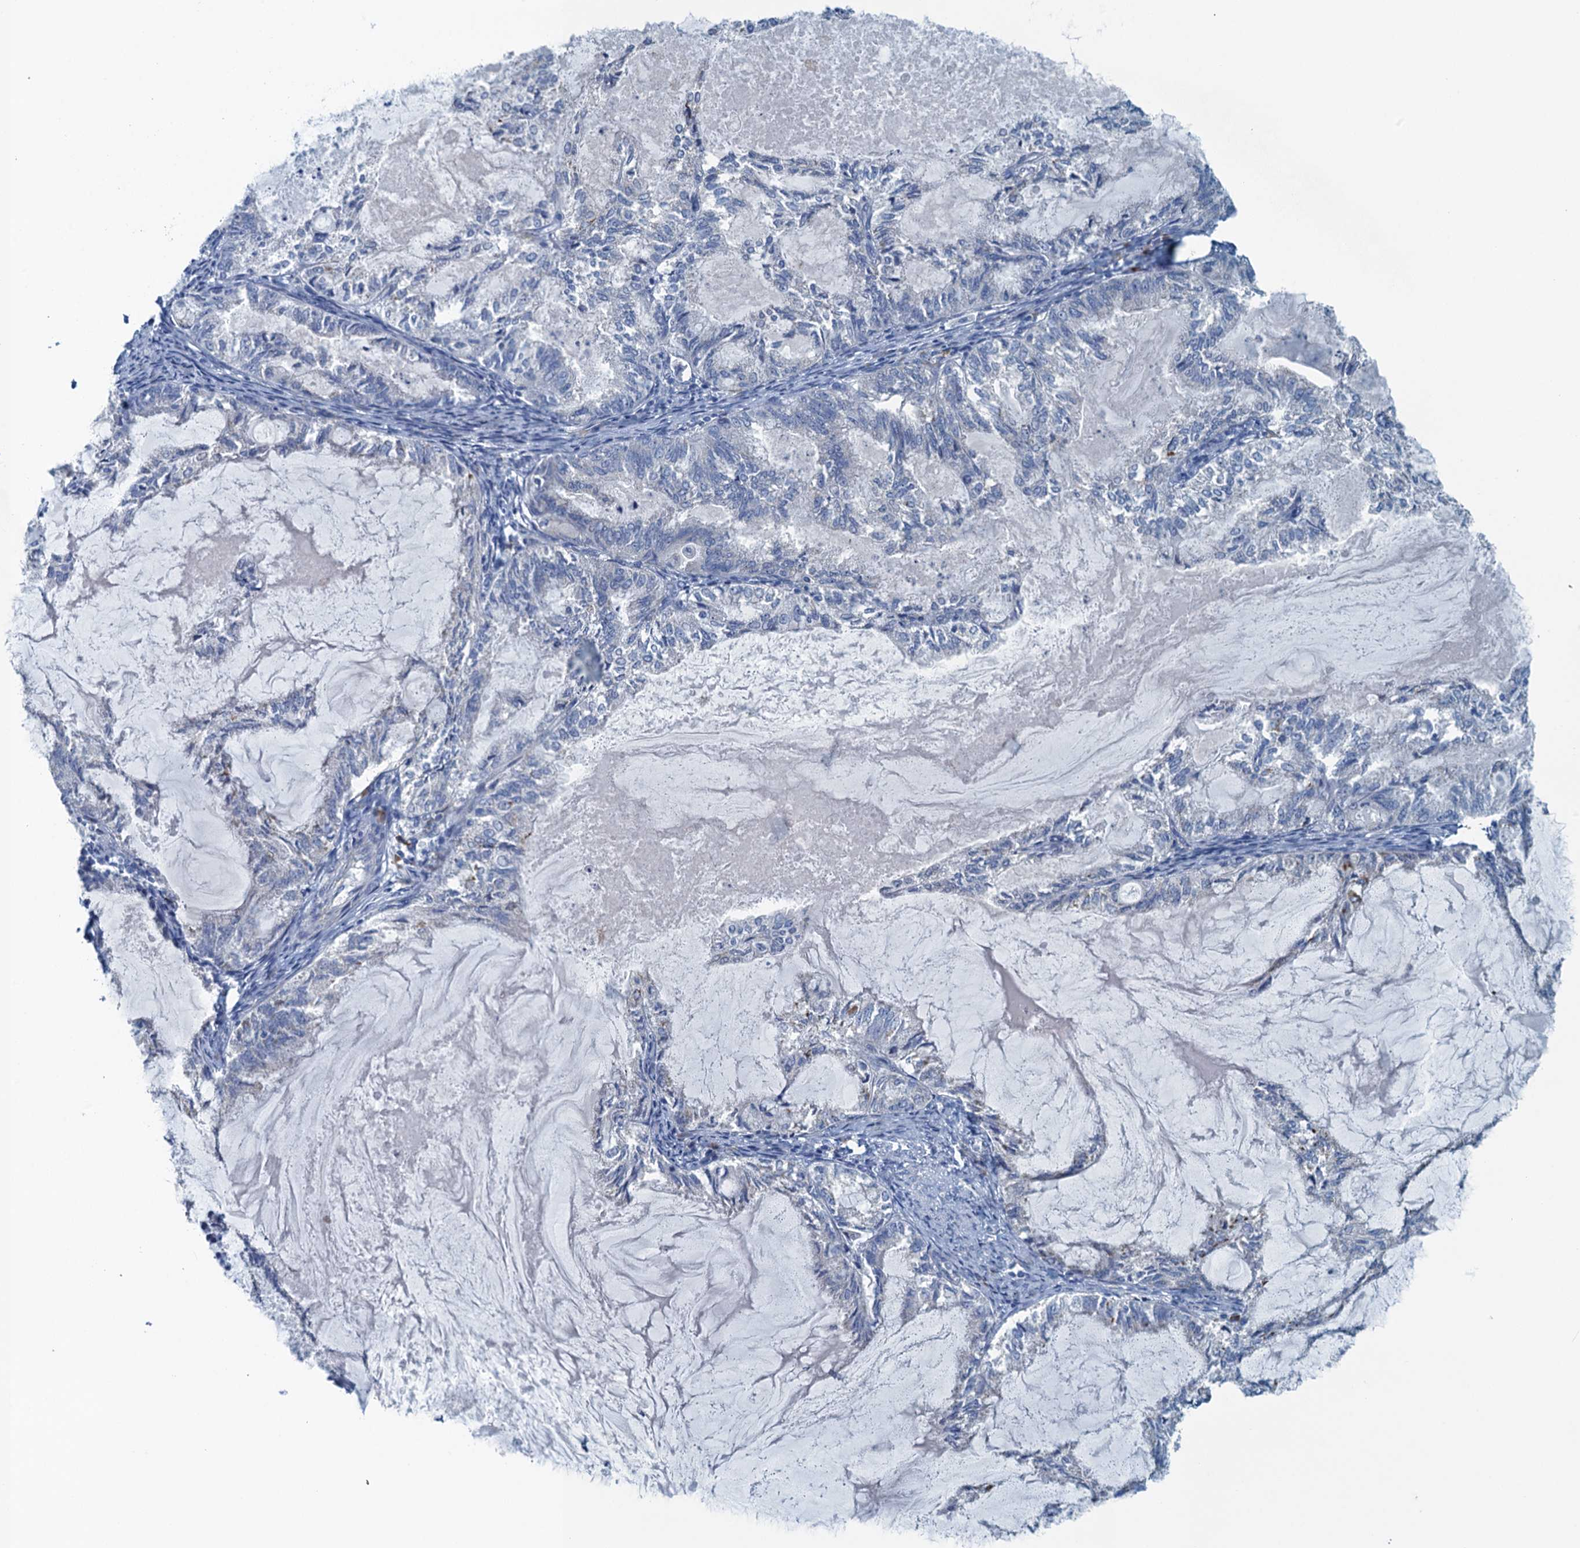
{"staining": {"intensity": "negative", "quantity": "none", "location": "none"}, "tissue": "endometrial cancer", "cell_type": "Tumor cells", "image_type": "cancer", "snomed": [{"axis": "morphology", "description": "Adenocarcinoma, NOS"}, {"axis": "topography", "description": "Endometrium"}], "caption": "Immunohistochemistry image of endometrial adenocarcinoma stained for a protein (brown), which displays no positivity in tumor cells.", "gene": "CBLIF", "patient": {"sex": "female", "age": 86}}